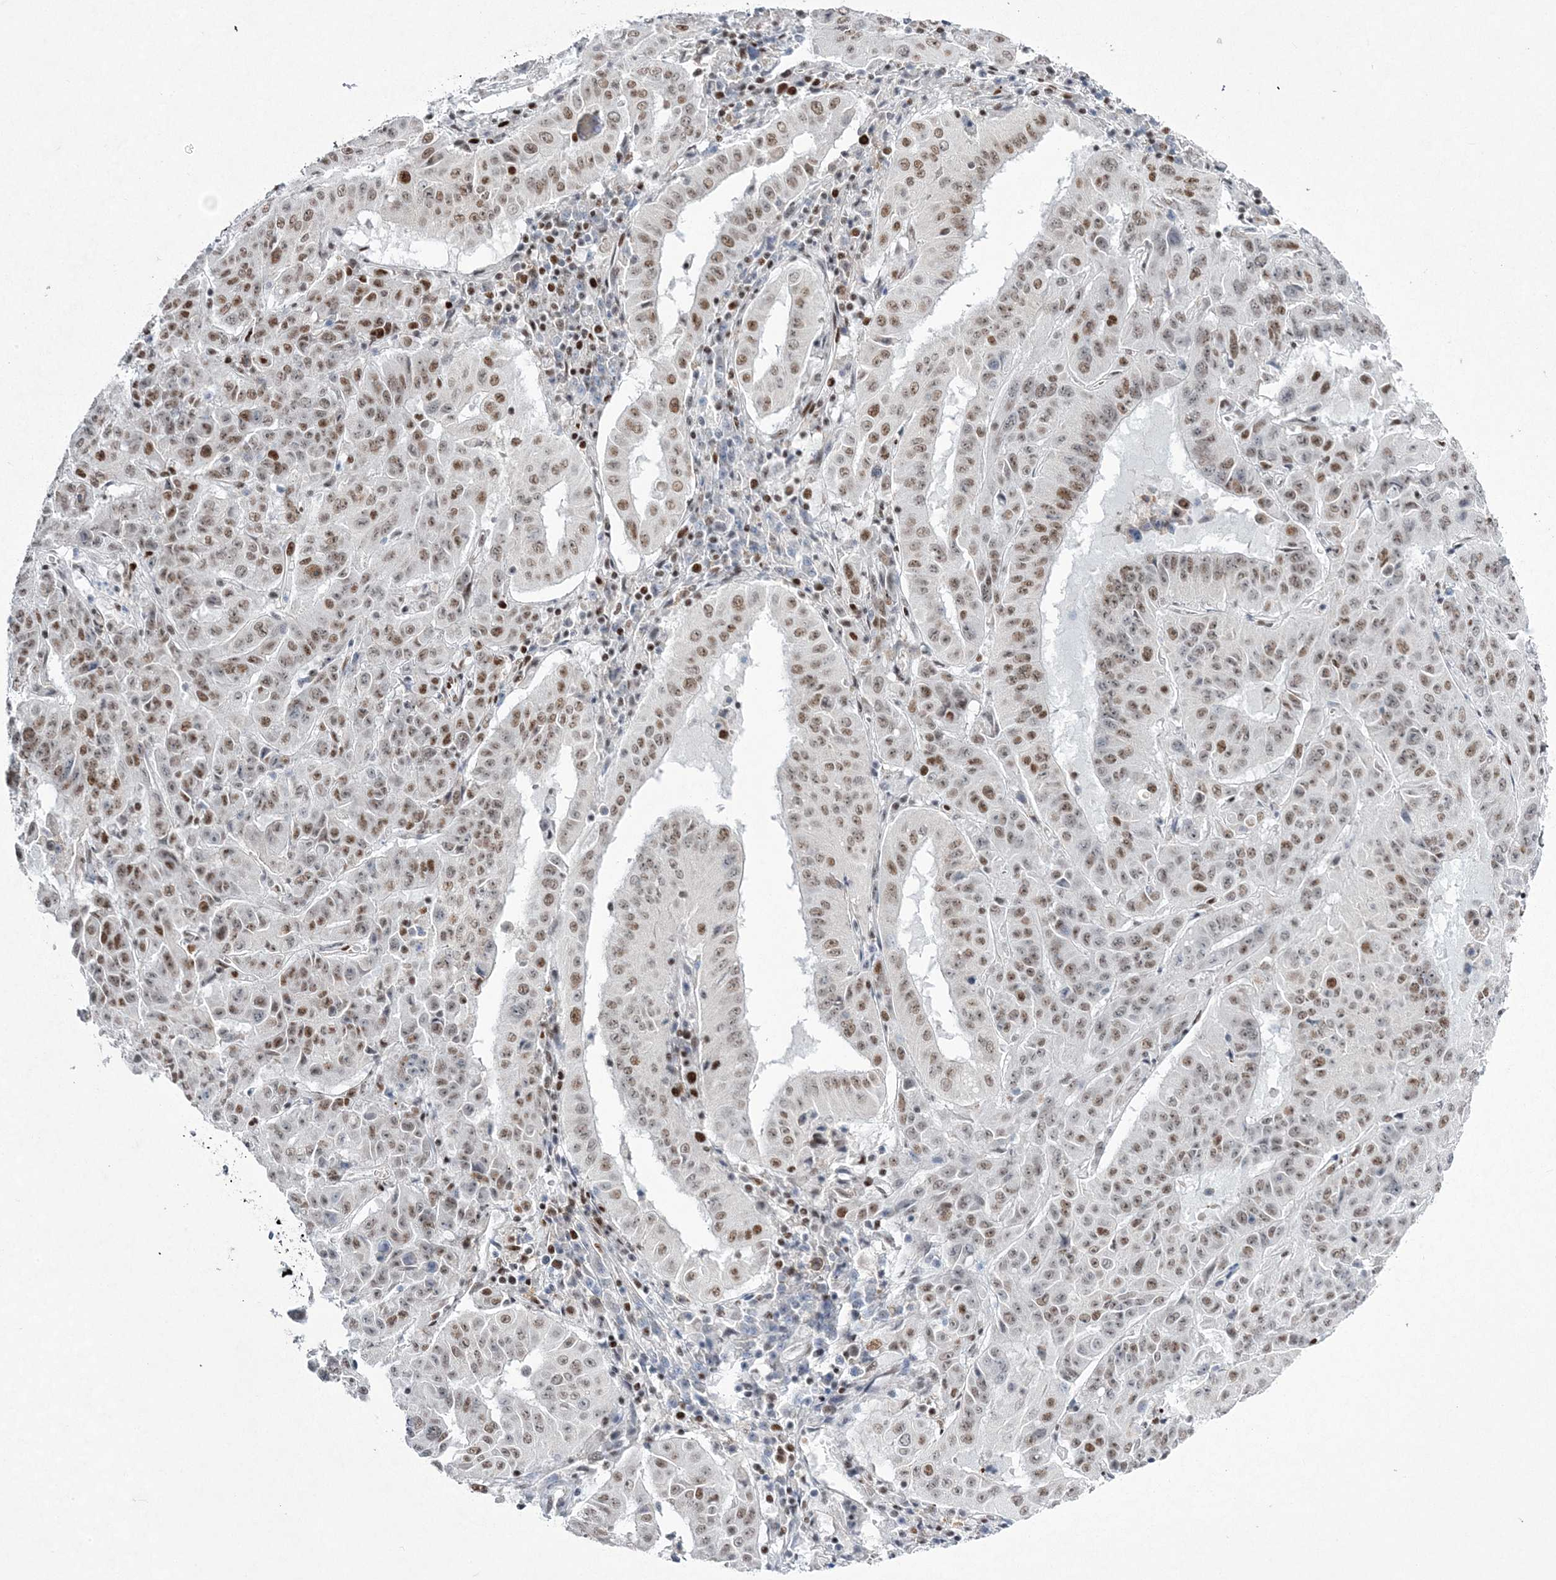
{"staining": {"intensity": "moderate", "quantity": ">75%", "location": "nuclear"}, "tissue": "pancreatic cancer", "cell_type": "Tumor cells", "image_type": "cancer", "snomed": [{"axis": "morphology", "description": "Adenocarcinoma, NOS"}, {"axis": "topography", "description": "Pancreas"}], "caption": "Moderate nuclear protein expression is identified in approximately >75% of tumor cells in pancreatic adenocarcinoma.", "gene": "ZBTB7A", "patient": {"sex": "male", "age": 63}}